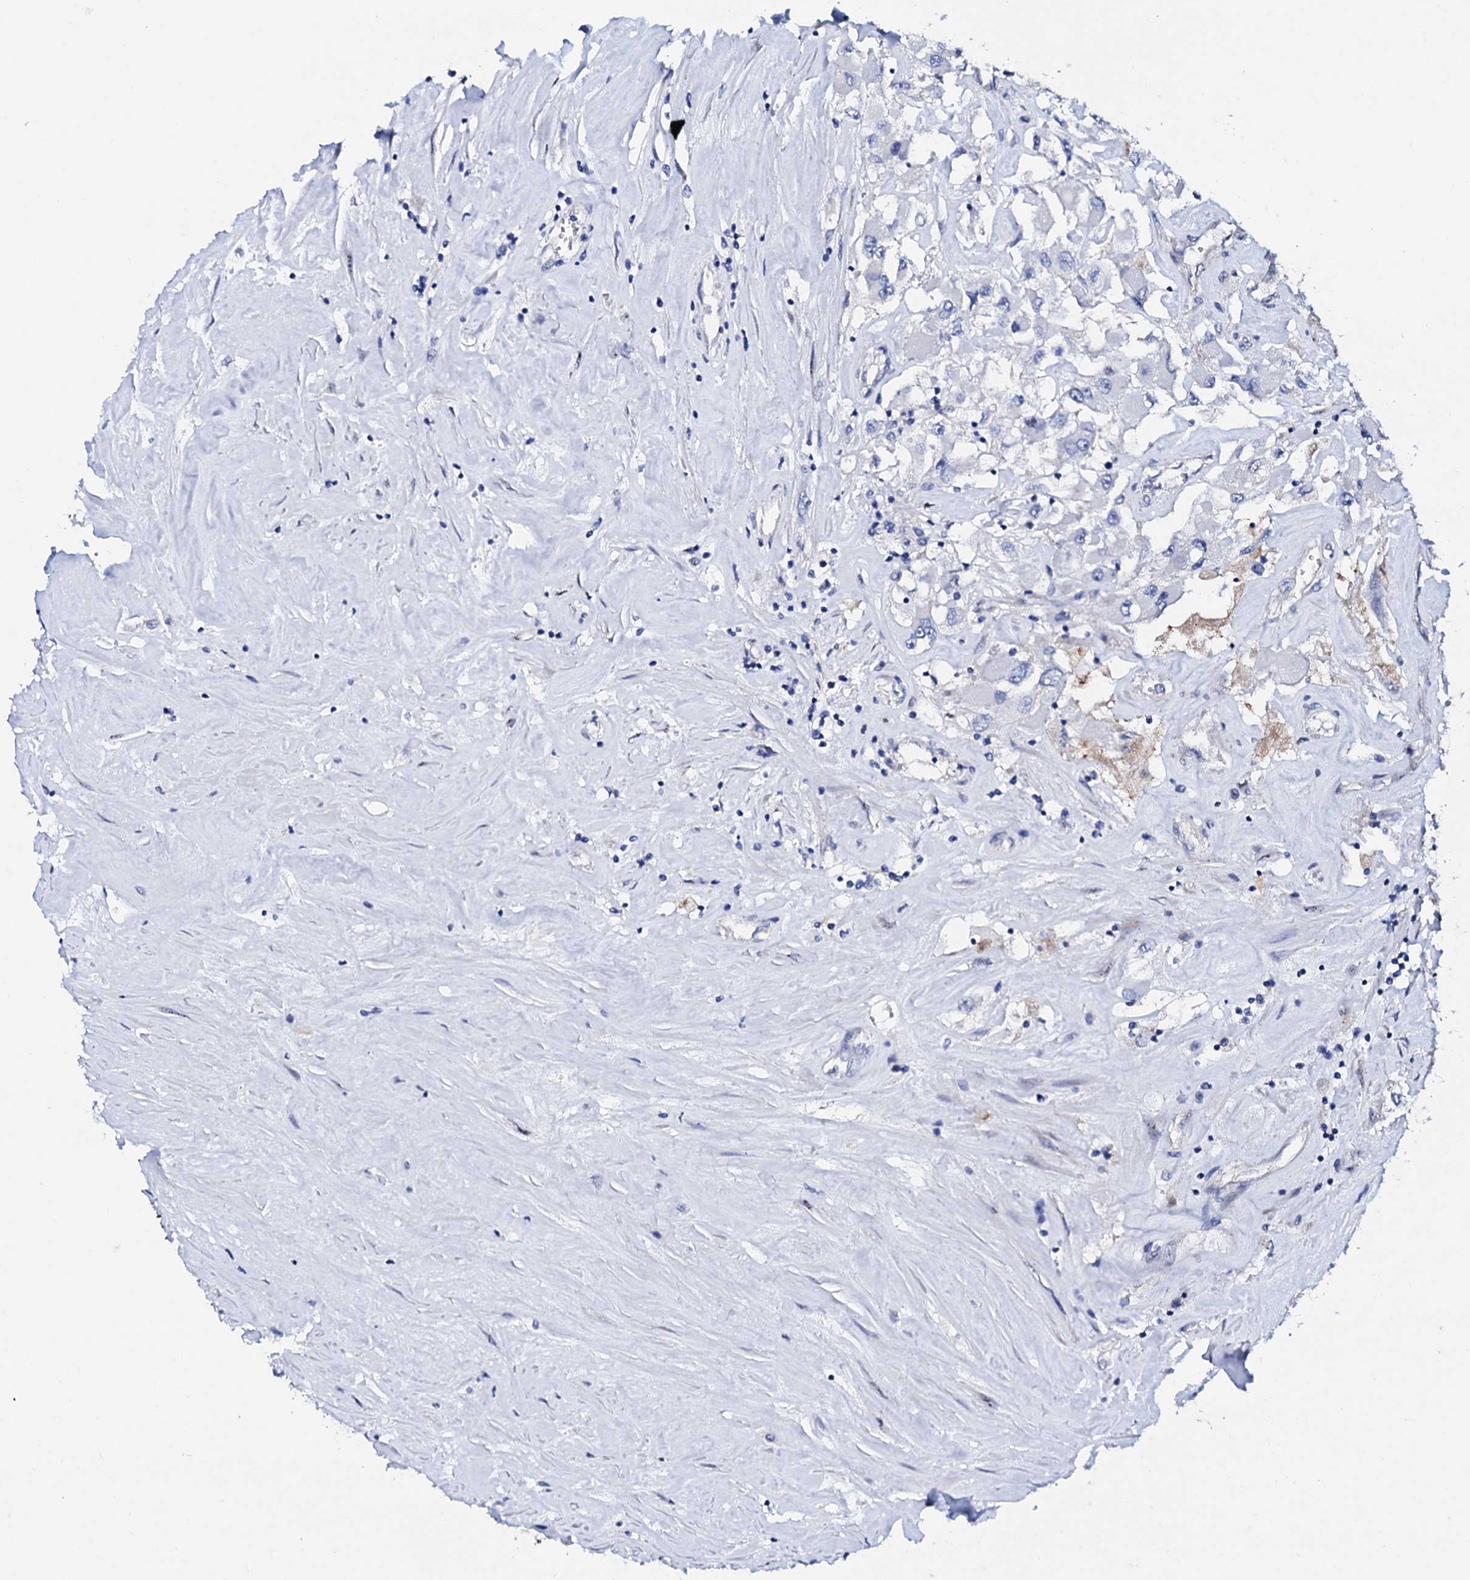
{"staining": {"intensity": "negative", "quantity": "none", "location": "none"}, "tissue": "renal cancer", "cell_type": "Tumor cells", "image_type": "cancer", "snomed": [{"axis": "morphology", "description": "Adenocarcinoma, NOS"}, {"axis": "topography", "description": "Kidney"}], "caption": "Tumor cells show no significant positivity in renal adenocarcinoma.", "gene": "TRDN", "patient": {"sex": "female", "age": 52}}